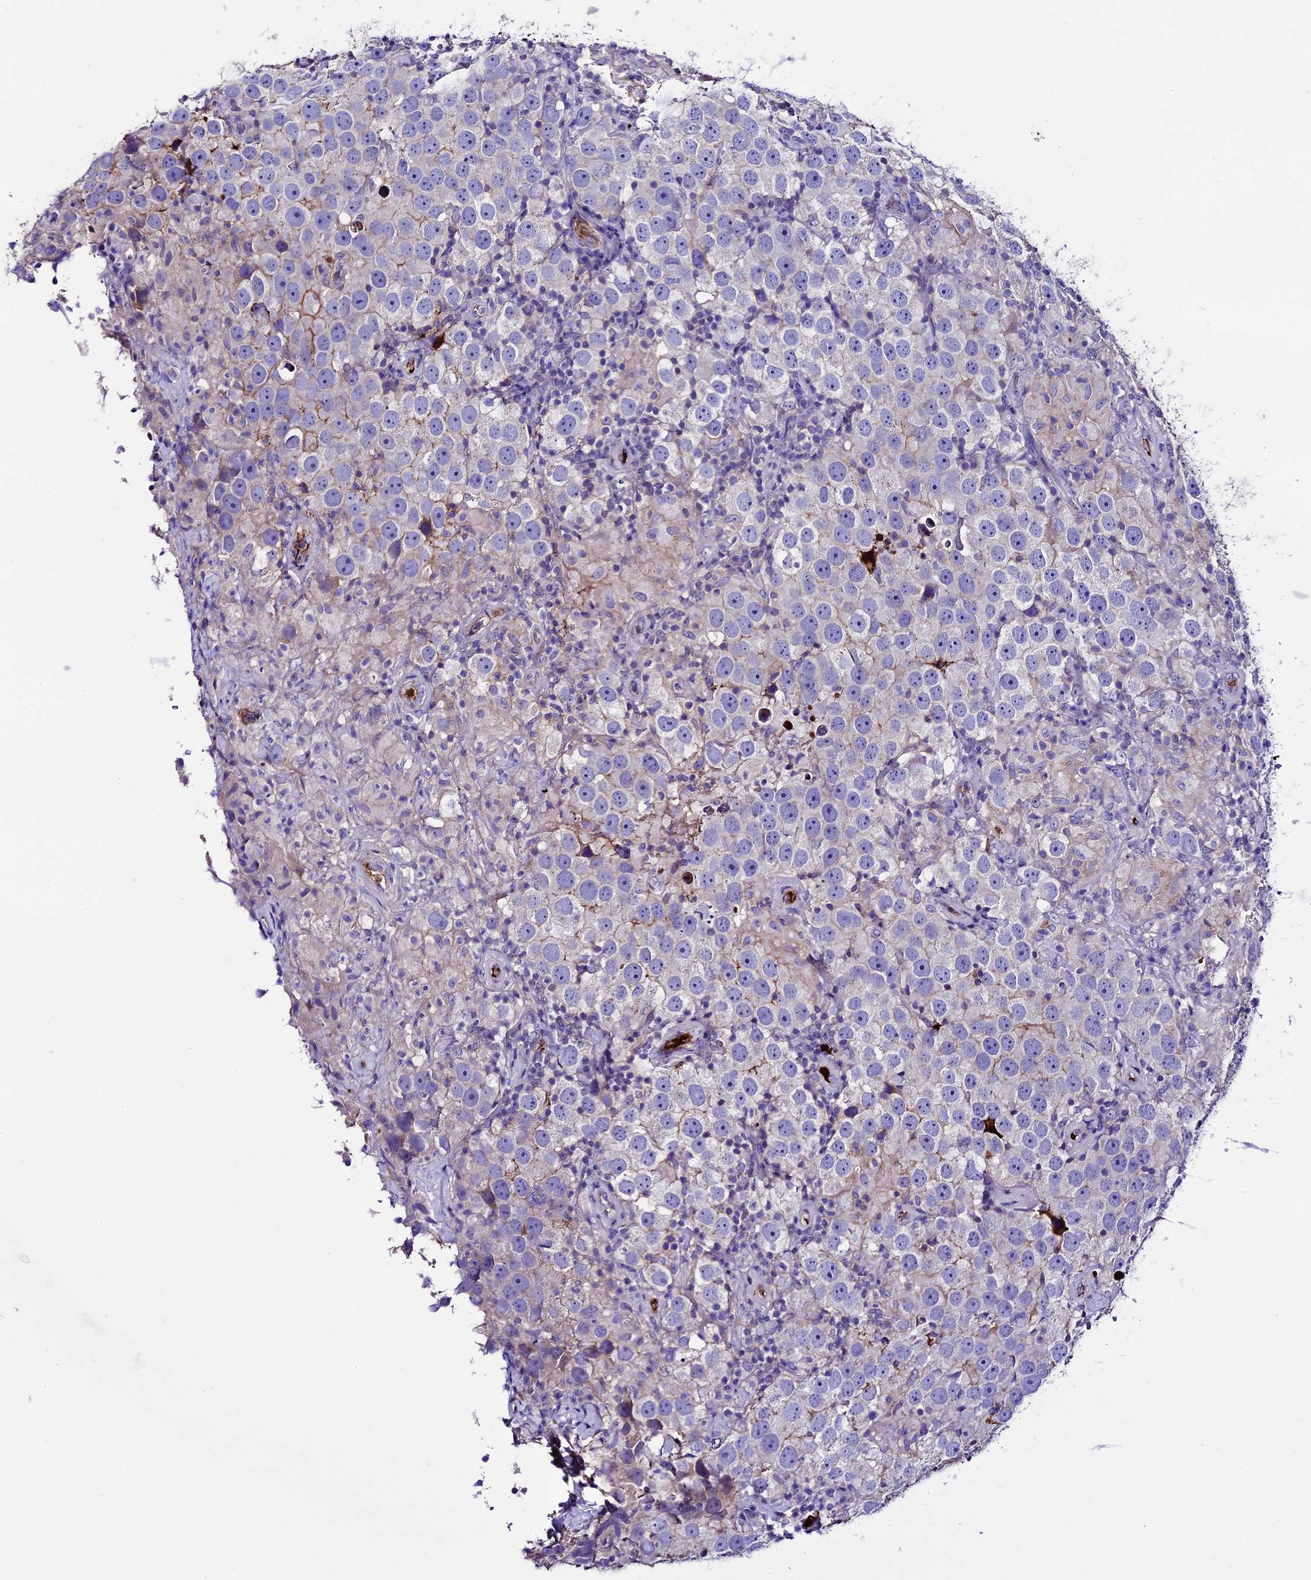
{"staining": {"intensity": "negative", "quantity": "none", "location": "none"}, "tissue": "testis cancer", "cell_type": "Tumor cells", "image_type": "cancer", "snomed": [{"axis": "morphology", "description": "Seminoma, NOS"}, {"axis": "topography", "description": "Testis"}], "caption": "The histopathology image exhibits no significant staining in tumor cells of testis cancer. Brightfield microscopy of immunohistochemistry (IHC) stained with DAB (brown) and hematoxylin (blue), captured at high magnification.", "gene": "TCP11L2", "patient": {"sex": "male", "age": 49}}